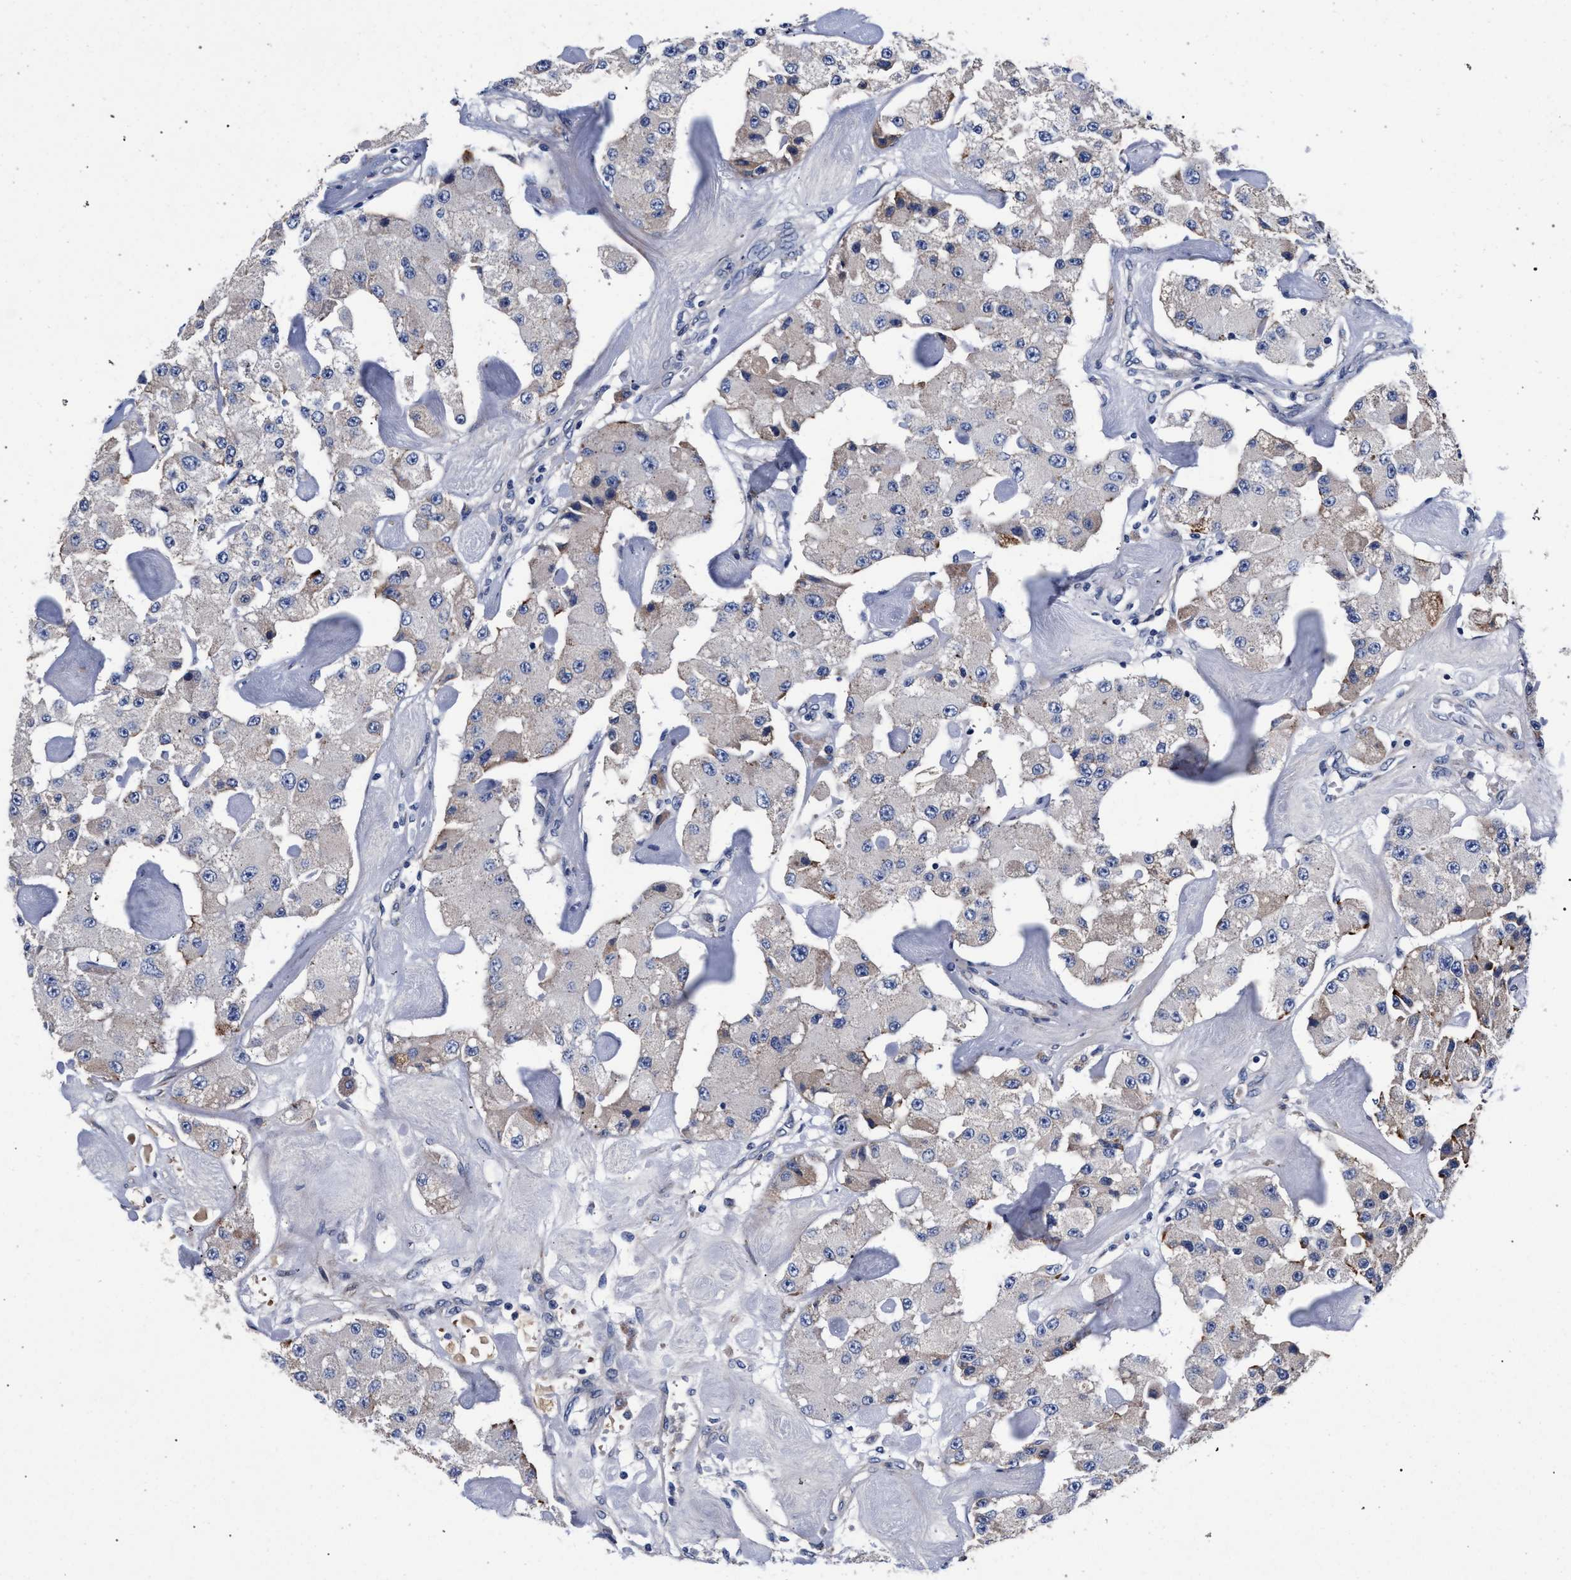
{"staining": {"intensity": "weak", "quantity": "<25%", "location": "cytoplasmic/membranous"}, "tissue": "carcinoid", "cell_type": "Tumor cells", "image_type": "cancer", "snomed": [{"axis": "morphology", "description": "Carcinoid, malignant, NOS"}, {"axis": "topography", "description": "Pancreas"}], "caption": "Carcinoid stained for a protein using IHC displays no staining tumor cells.", "gene": "ACOX1", "patient": {"sex": "male", "age": 41}}